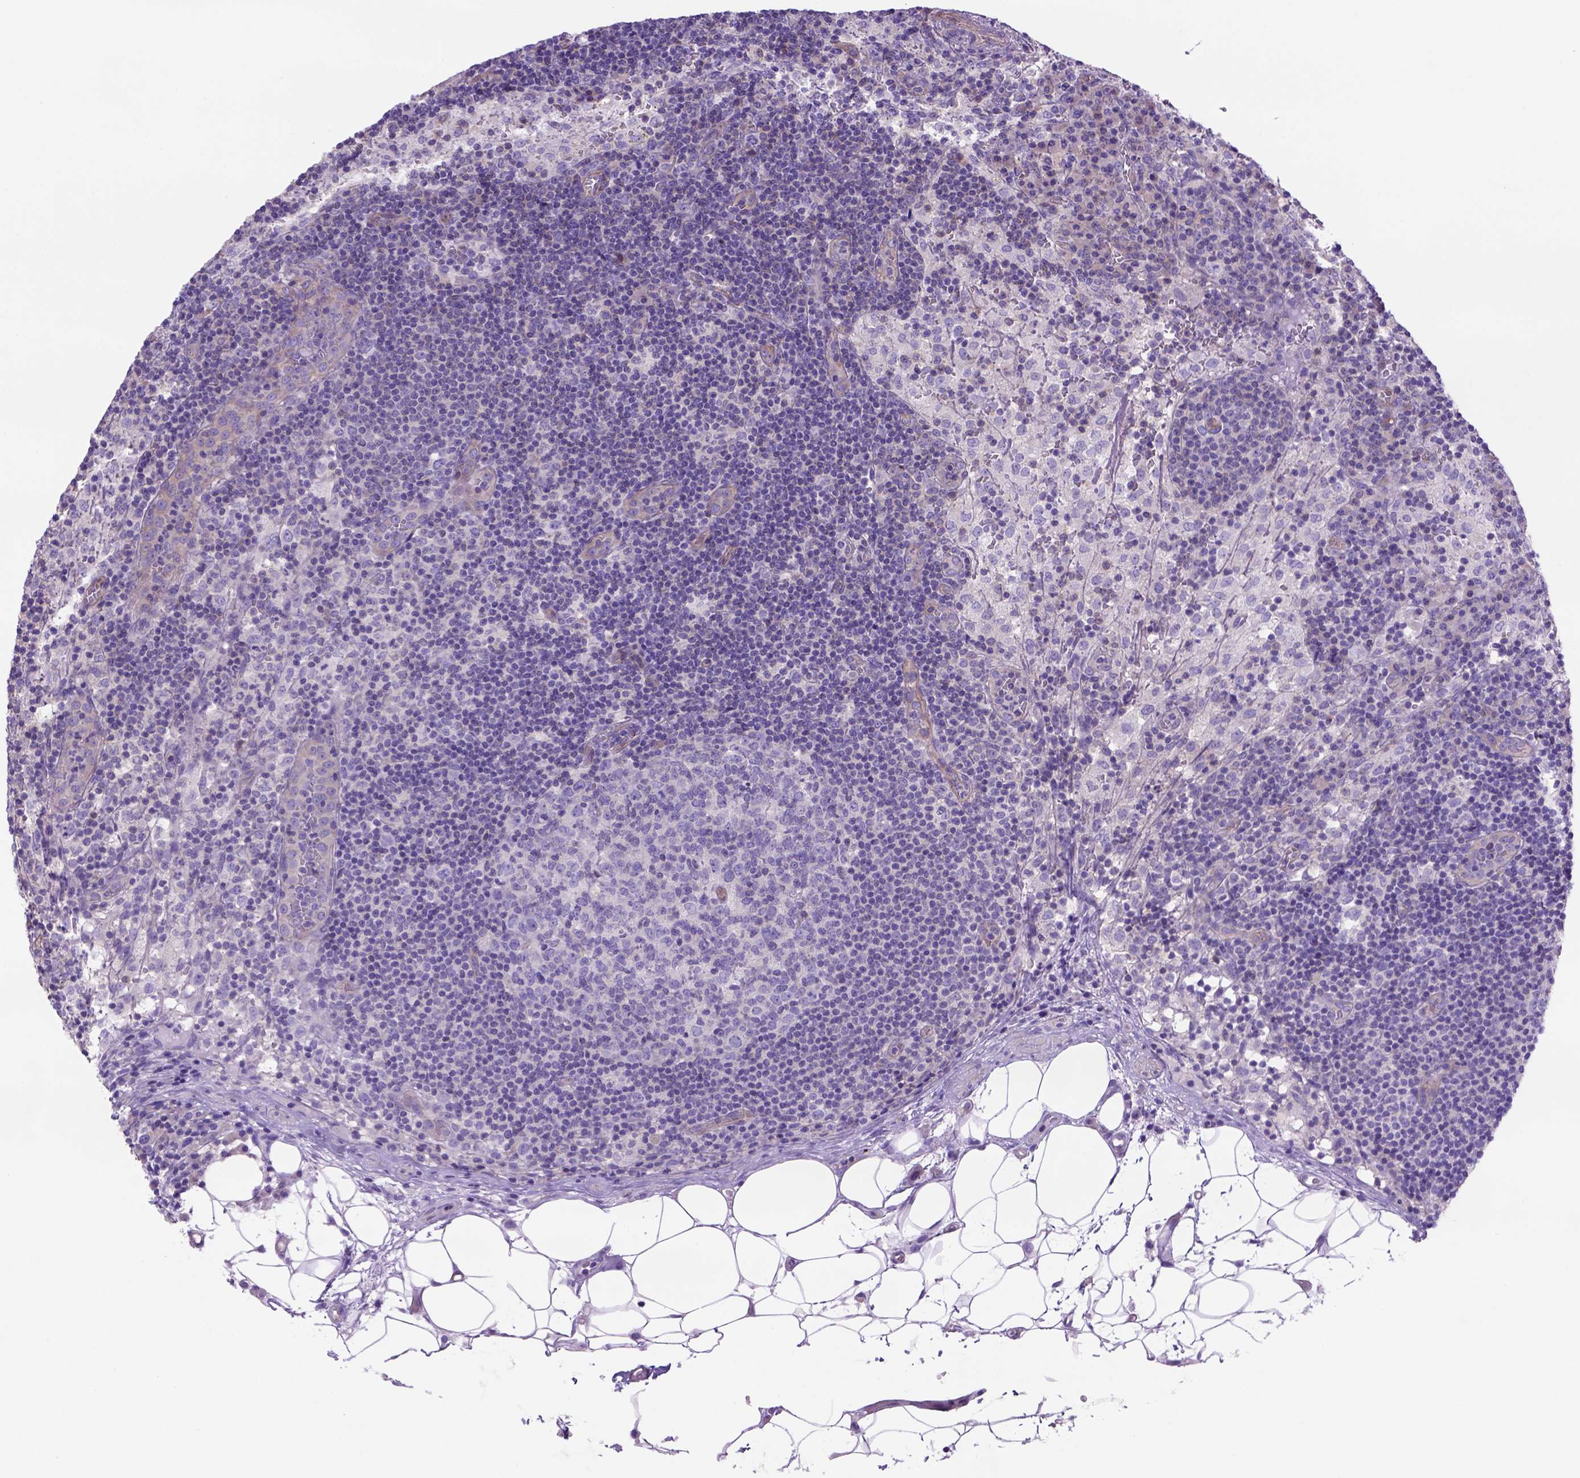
{"staining": {"intensity": "negative", "quantity": "none", "location": "none"}, "tissue": "lymph node", "cell_type": "Germinal center cells", "image_type": "normal", "snomed": [{"axis": "morphology", "description": "Normal tissue, NOS"}, {"axis": "topography", "description": "Lymph node"}], "caption": "Immunohistochemistry (IHC) of normal human lymph node displays no positivity in germinal center cells. (DAB (3,3'-diaminobenzidine) immunohistochemistry with hematoxylin counter stain).", "gene": "PEX12", "patient": {"sex": "male", "age": 62}}